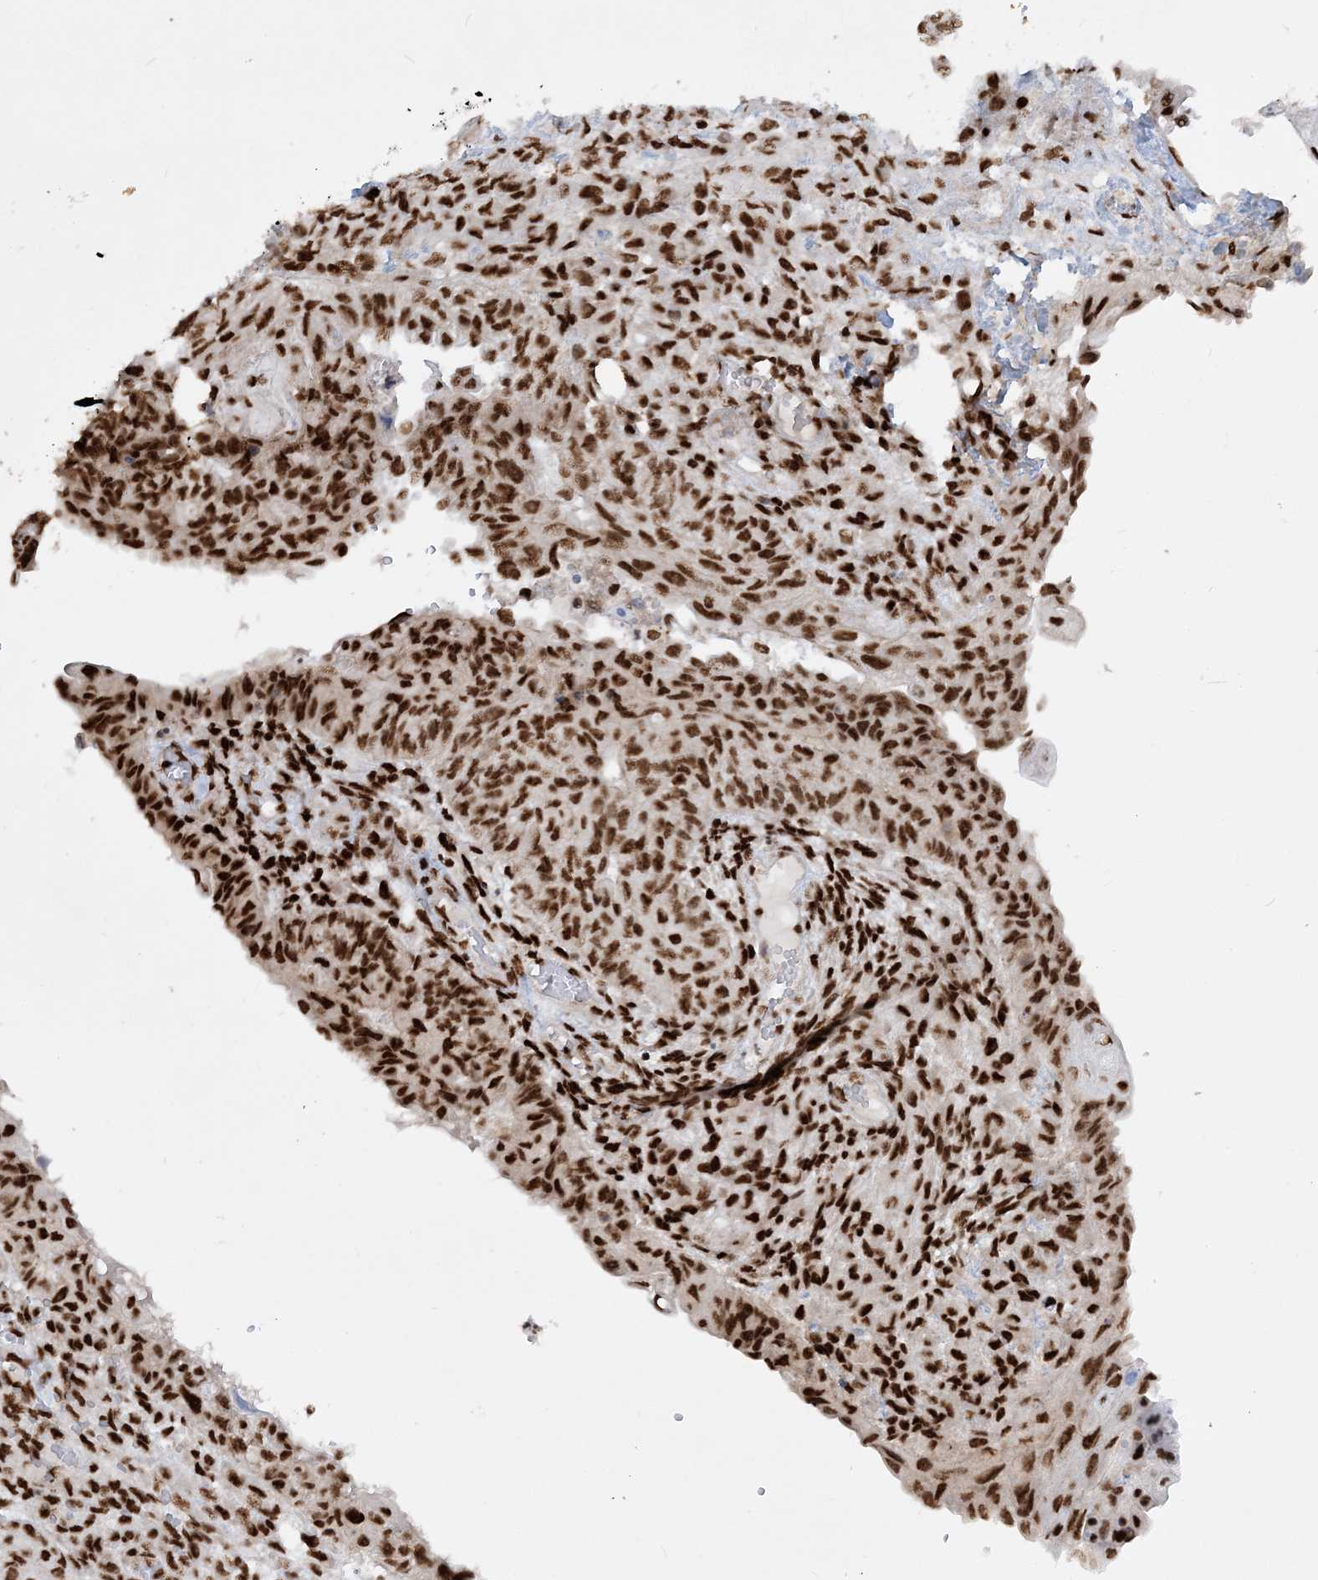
{"staining": {"intensity": "strong", "quantity": ">75%", "location": "nuclear"}, "tissue": "endometrial cancer", "cell_type": "Tumor cells", "image_type": "cancer", "snomed": [{"axis": "morphology", "description": "Adenocarcinoma, NOS"}, {"axis": "topography", "description": "Endometrium"}], "caption": "Immunohistochemistry of human endometrial cancer displays high levels of strong nuclear staining in approximately >75% of tumor cells.", "gene": "DELE1", "patient": {"sex": "female", "age": 32}}